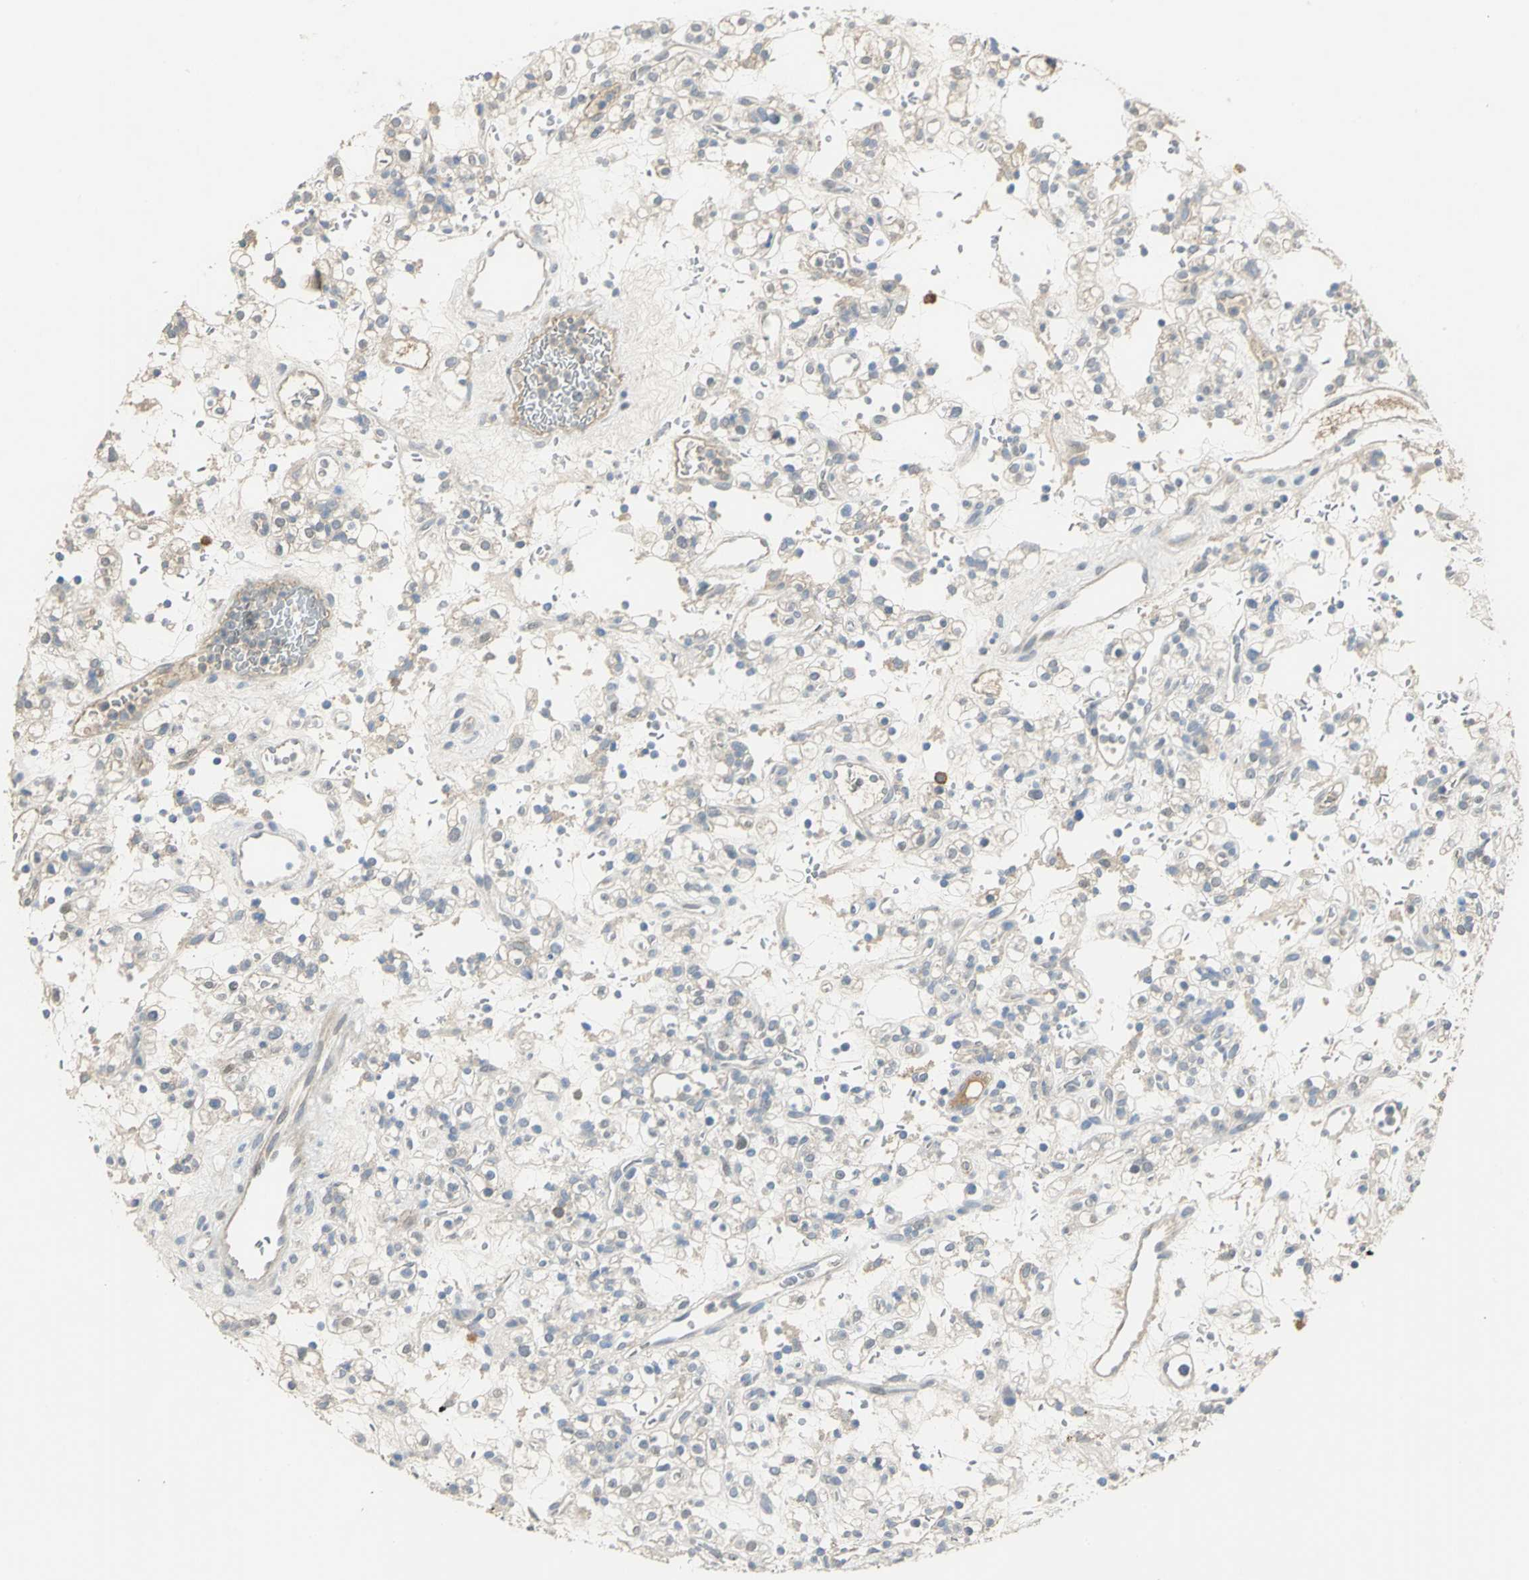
{"staining": {"intensity": "negative", "quantity": "none", "location": "none"}, "tissue": "renal cancer", "cell_type": "Tumor cells", "image_type": "cancer", "snomed": [{"axis": "morphology", "description": "Normal tissue, NOS"}, {"axis": "morphology", "description": "Adenocarcinoma, NOS"}, {"axis": "topography", "description": "Kidney"}], "caption": "Immunohistochemical staining of renal cancer demonstrates no significant expression in tumor cells.", "gene": "PROC", "patient": {"sex": "female", "age": 72}}